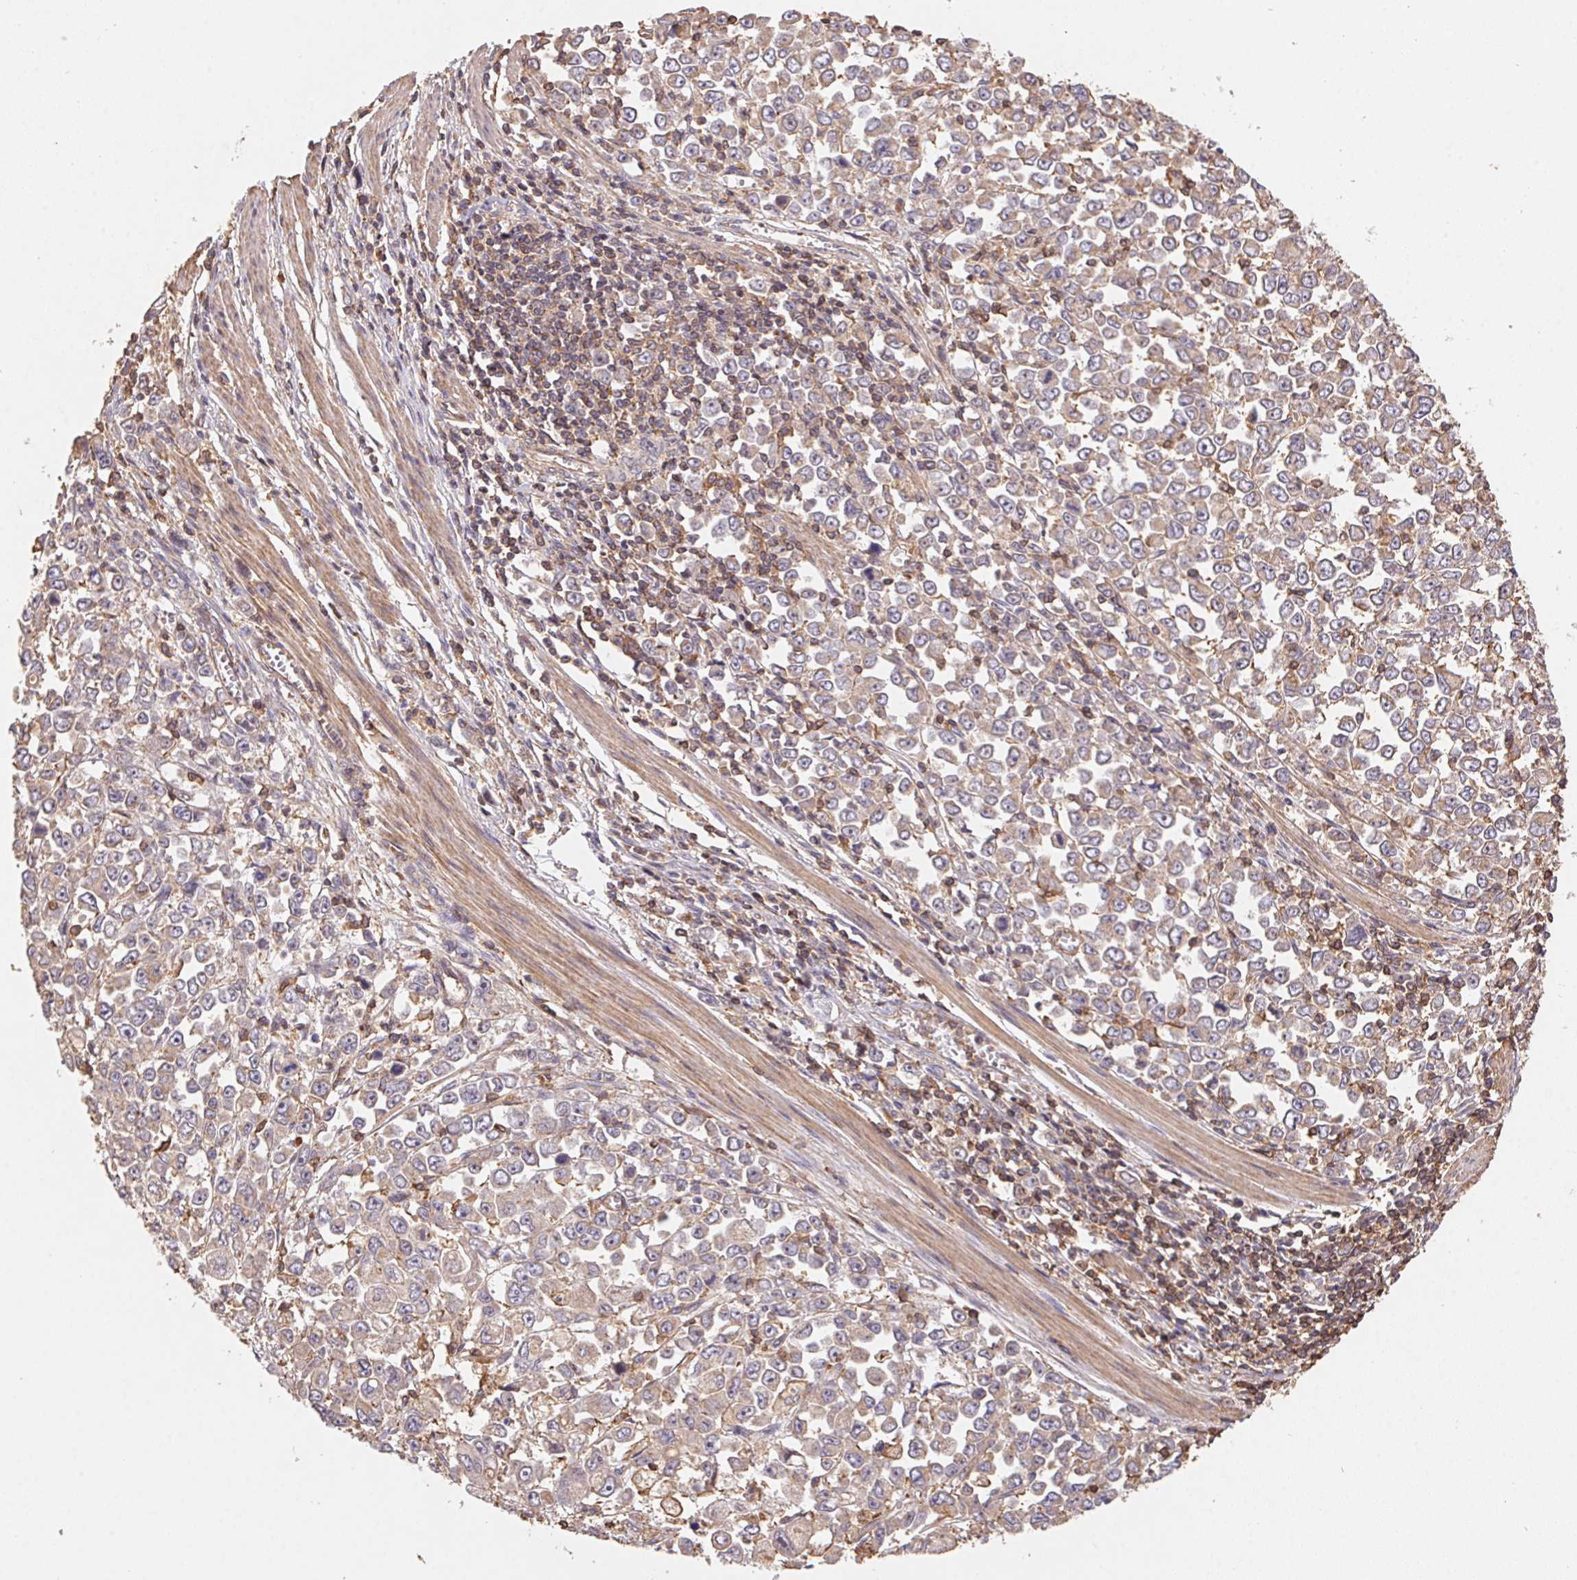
{"staining": {"intensity": "weak", "quantity": ">75%", "location": "cytoplasmic/membranous"}, "tissue": "stomach cancer", "cell_type": "Tumor cells", "image_type": "cancer", "snomed": [{"axis": "morphology", "description": "Adenocarcinoma, NOS"}, {"axis": "topography", "description": "Stomach, upper"}], "caption": "Stomach cancer stained for a protein (brown) exhibits weak cytoplasmic/membranous positive positivity in about >75% of tumor cells.", "gene": "ATG10", "patient": {"sex": "male", "age": 70}}